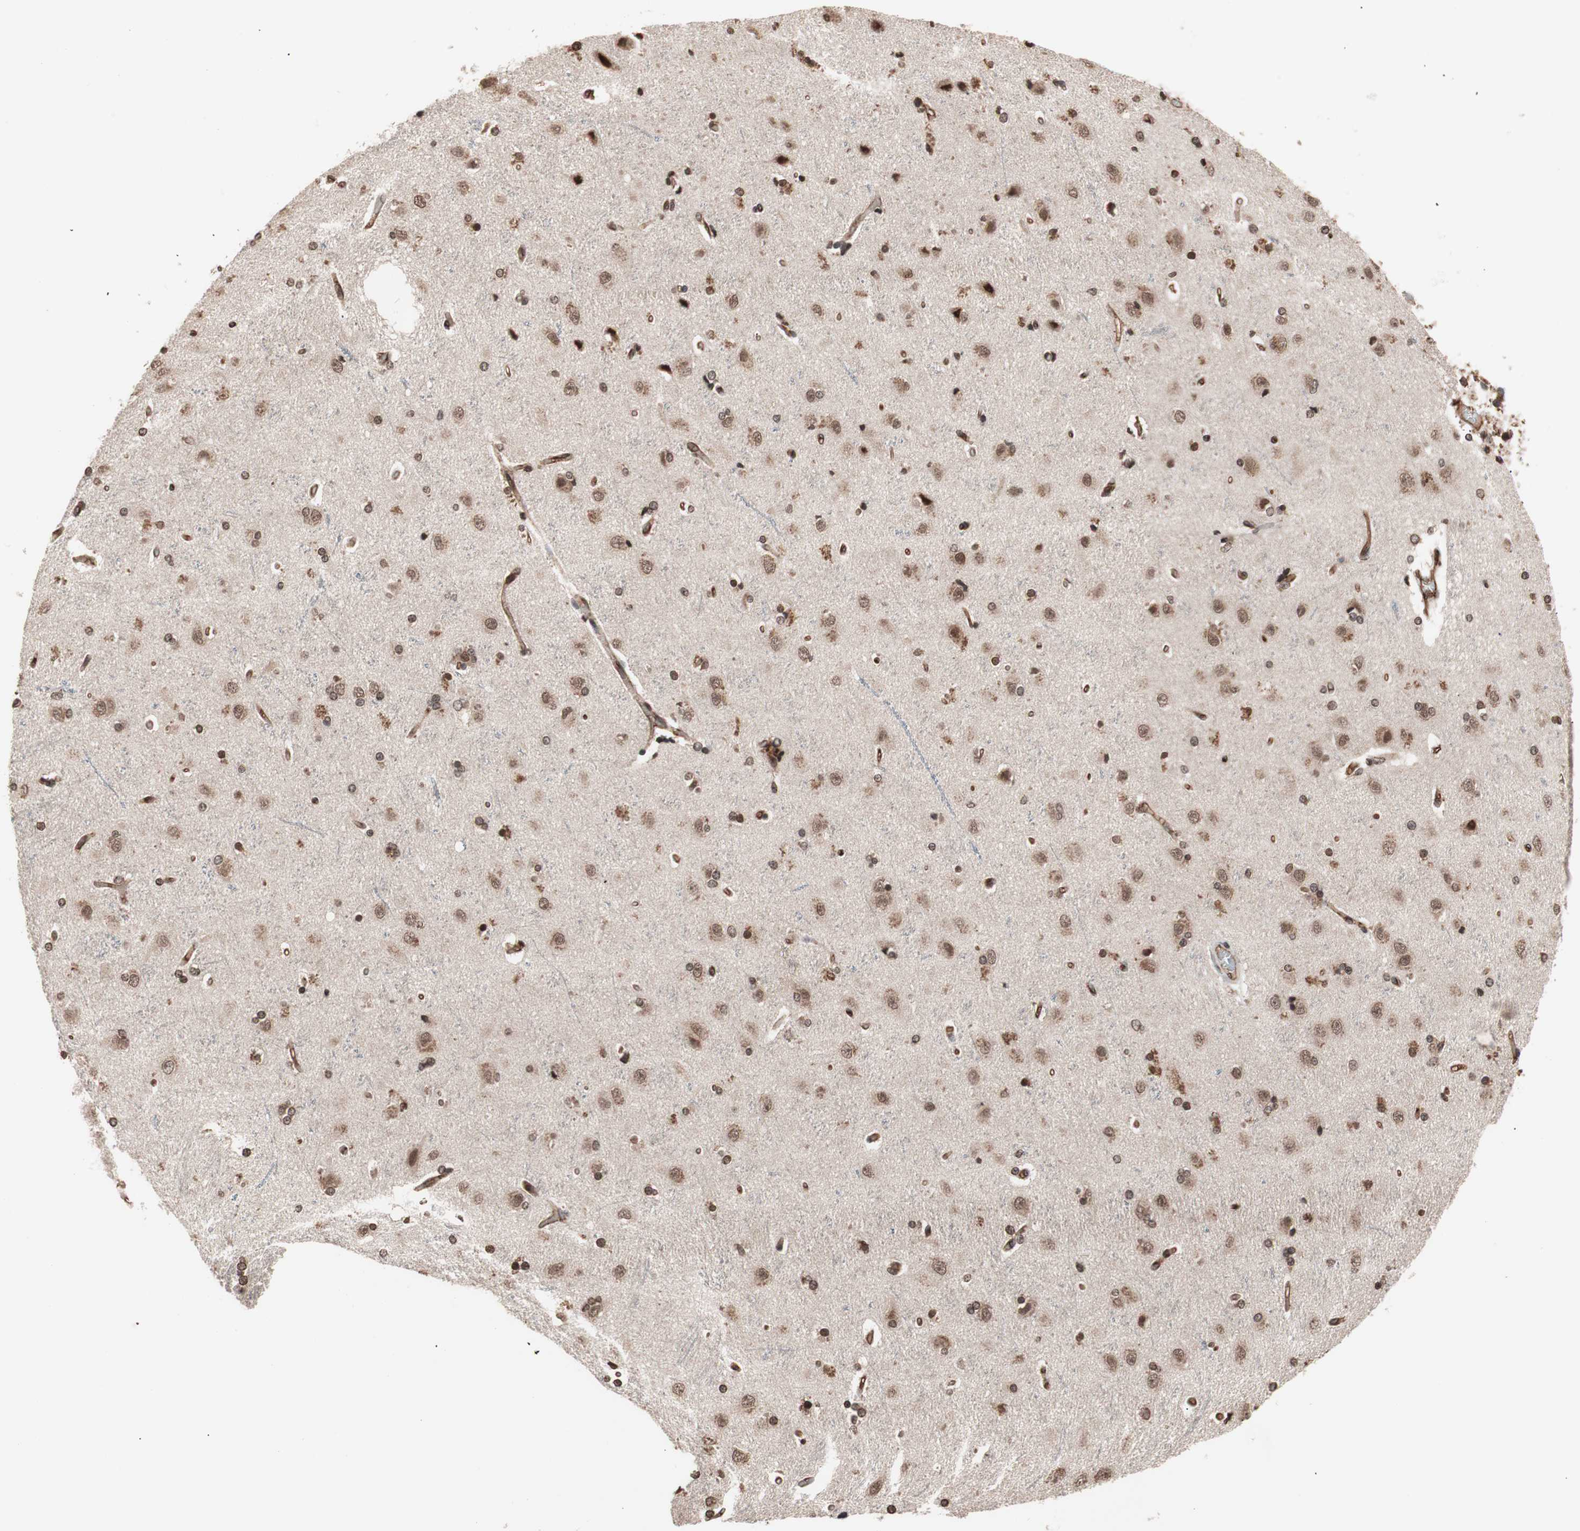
{"staining": {"intensity": "moderate", "quantity": ">75%", "location": "cytoplasmic/membranous,nuclear"}, "tissue": "cerebral cortex", "cell_type": "Endothelial cells", "image_type": "normal", "snomed": [{"axis": "morphology", "description": "Normal tissue, NOS"}, {"axis": "topography", "description": "Cerebral cortex"}], "caption": "Immunohistochemistry histopathology image of normal human cerebral cortex stained for a protein (brown), which exhibits medium levels of moderate cytoplasmic/membranous,nuclear staining in about >75% of endothelial cells.", "gene": "ZFC3H1", "patient": {"sex": "female", "age": 54}}